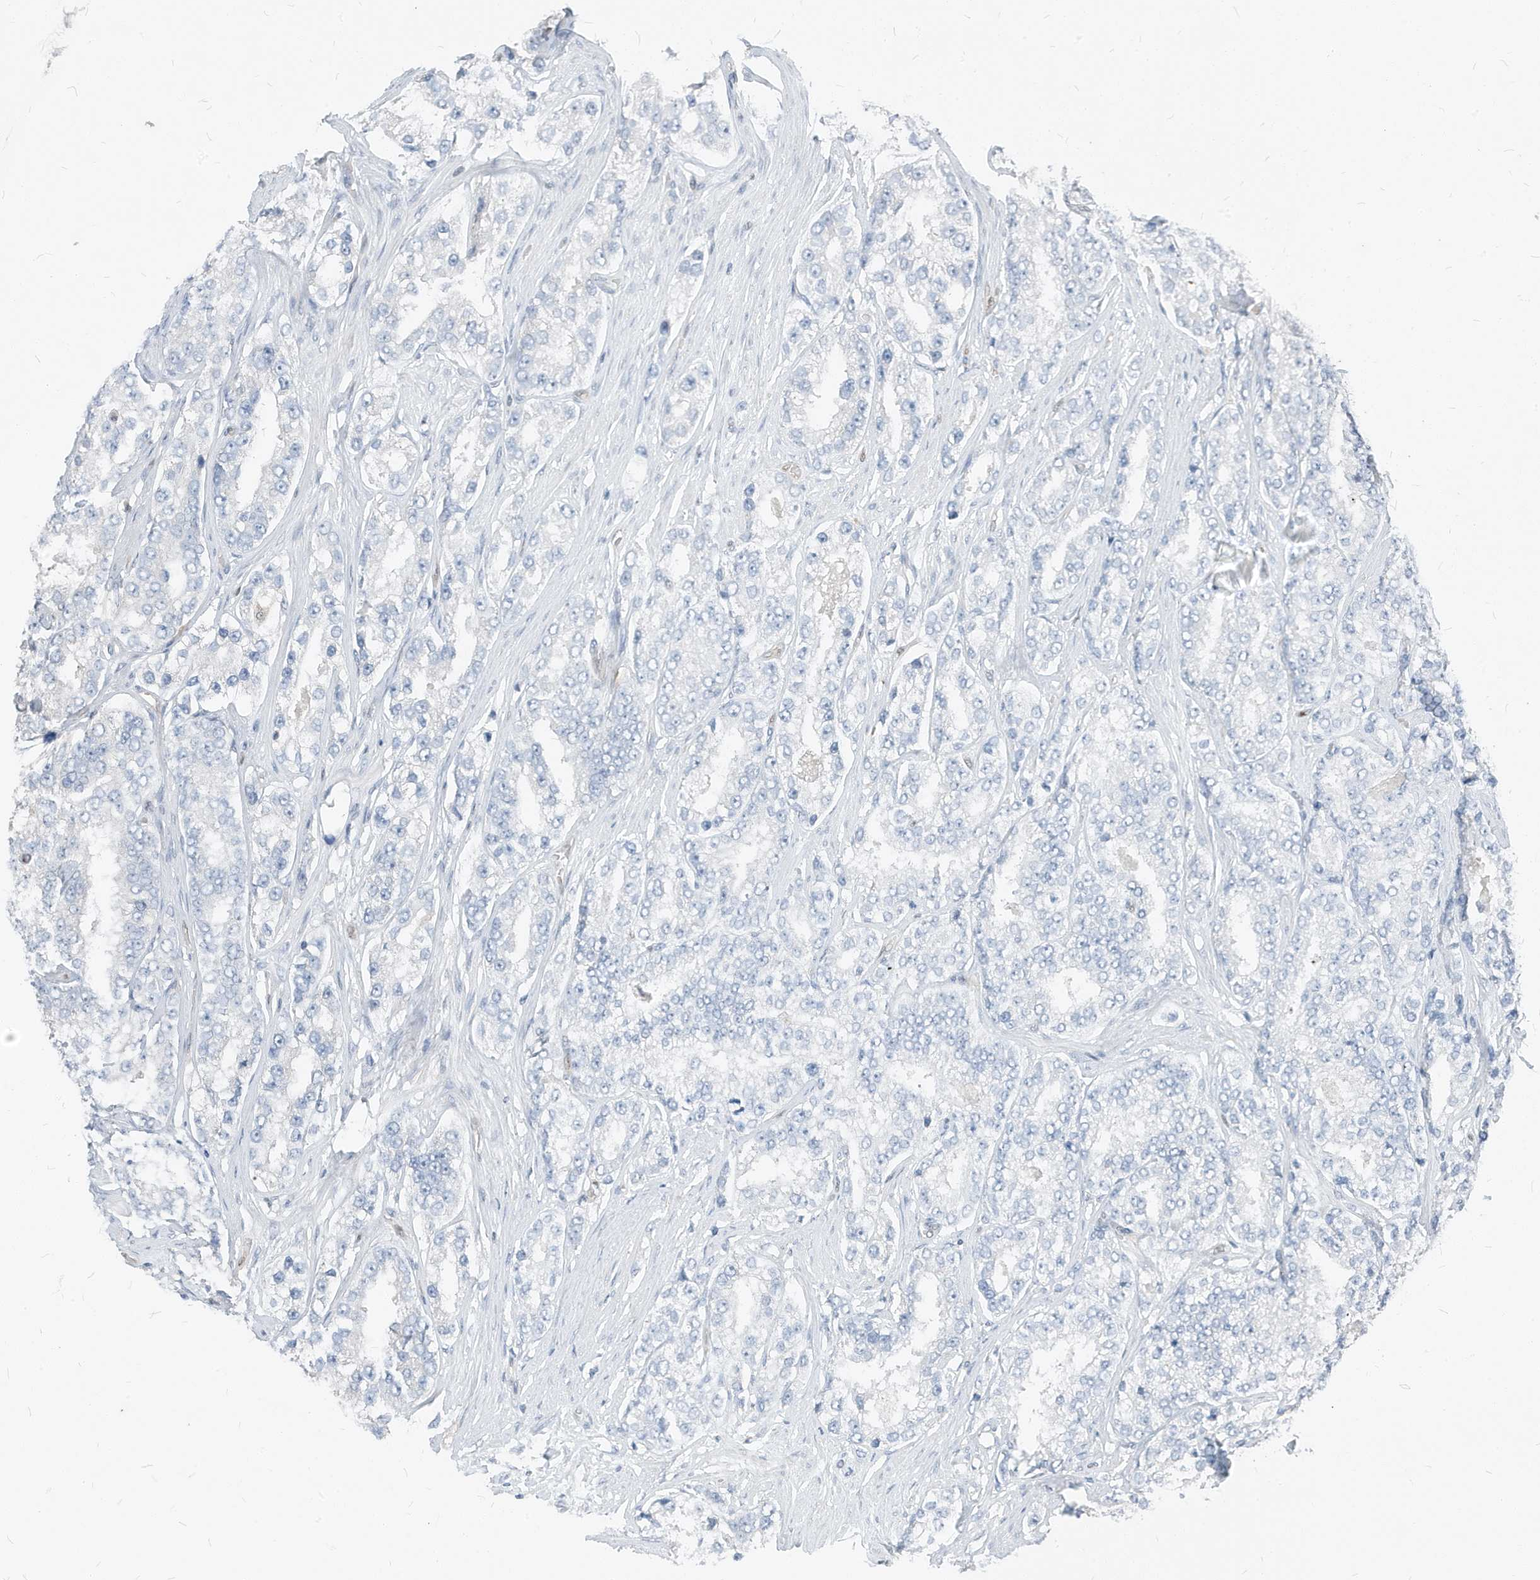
{"staining": {"intensity": "negative", "quantity": "none", "location": "none"}, "tissue": "prostate cancer", "cell_type": "Tumor cells", "image_type": "cancer", "snomed": [{"axis": "morphology", "description": "Normal tissue, NOS"}, {"axis": "morphology", "description": "Adenocarcinoma, High grade"}, {"axis": "topography", "description": "Prostate"}], "caption": "Prostate adenocarcinoma (high-grade) was stained to show a protein in brown. There is no significant staining in tumor cells.", "gene": "NCOA7", "patient": {"sex": "male", "age": 83}}